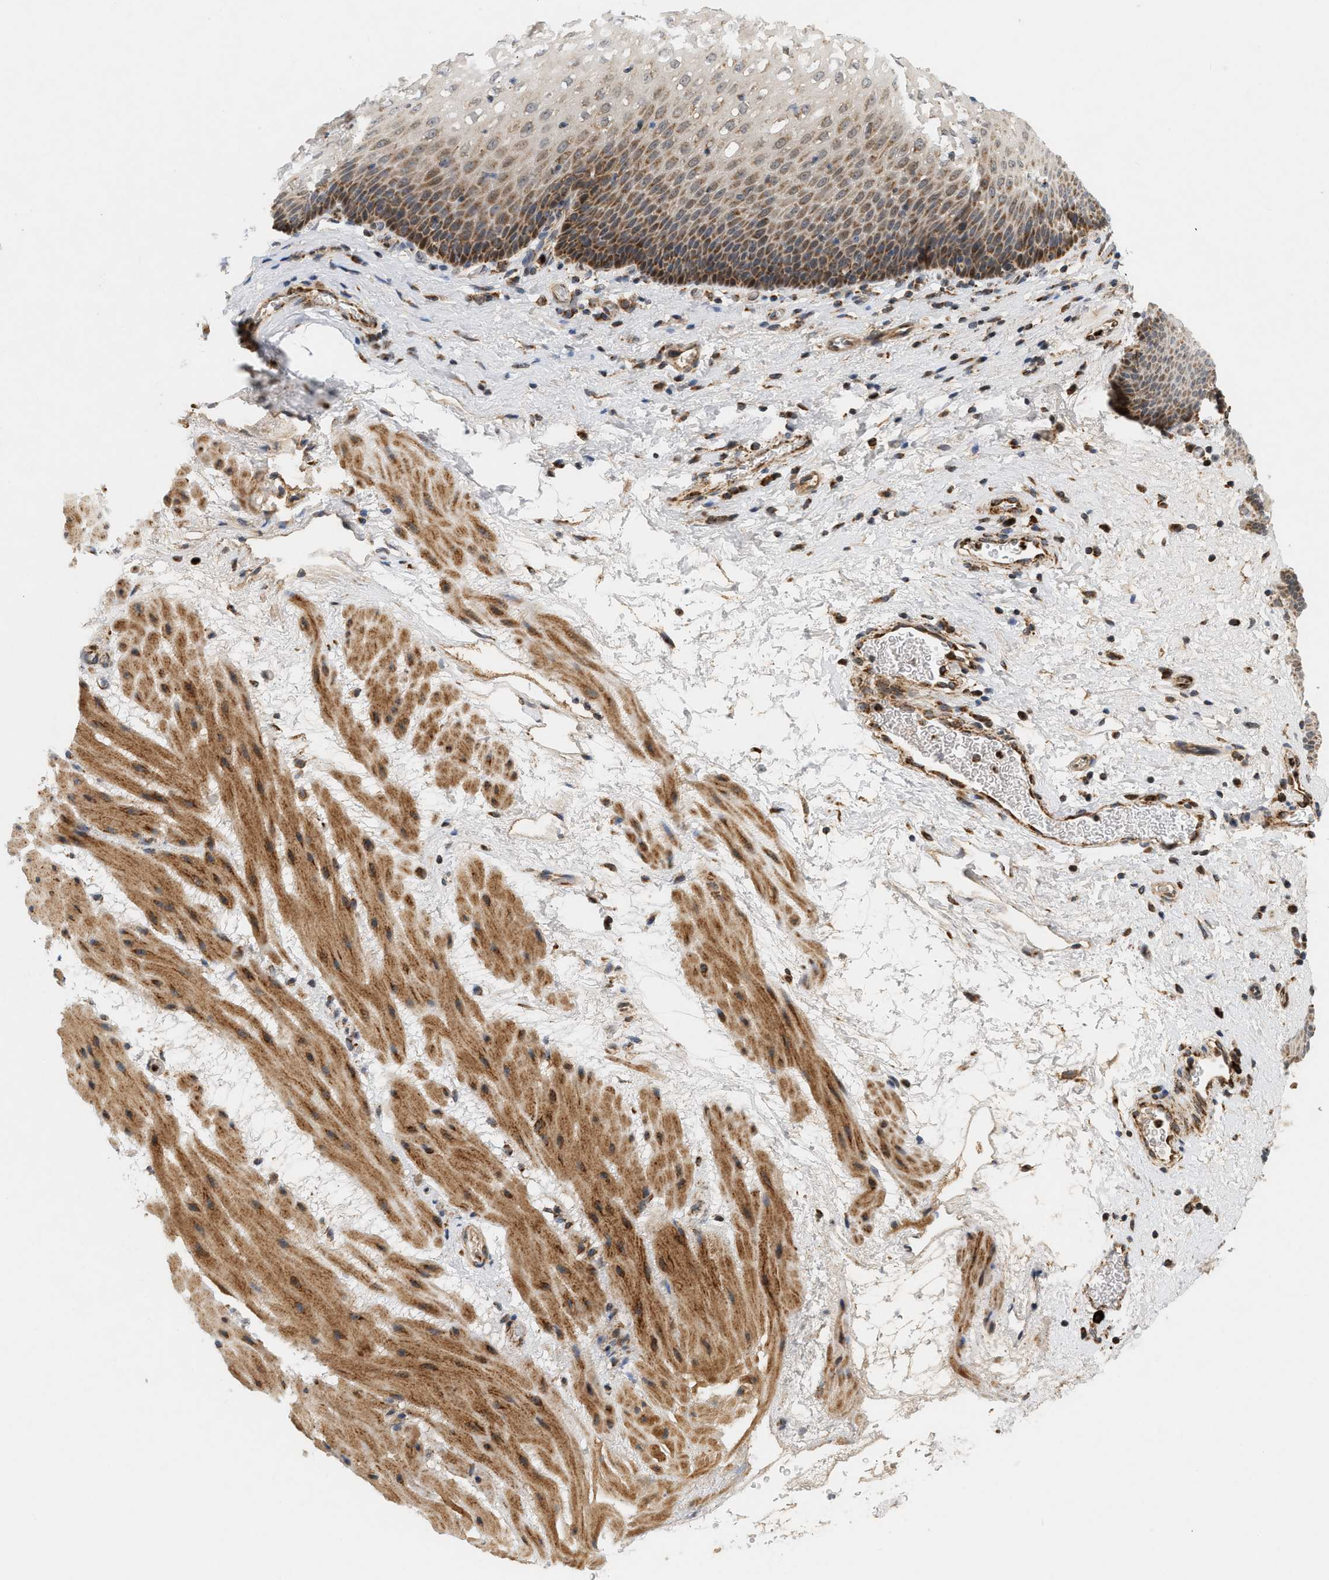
{"staining": {"intensity": "strong", "quantity": "25%-75%", "location": "cytoplasmic/membranous"}, "tissue": "esophagus", "cell_type": "Squamous epithelial cells", "image_type": "normal", "snomed": [{"axis": "morphology", "description": "Normal tissue, NOS"}, {"axis": "topography", "description": "Esophagus"}], "caption": "Immunohistochemistry staining of unremarkable esophagus, which shows high levels of strong cytoplasmic/membranous expression in about 25%-75% of squamous epithelial cells indicating strong cytoplasmic/membranous protein expression. The staining was performed using DAB (3,3'-diaminobenzidine) (brown) for protein detection and nuclei were counterstained in hematoxylin (blue).", "gene": "MCU", "patient": {"sex": "male", "age": 48}}